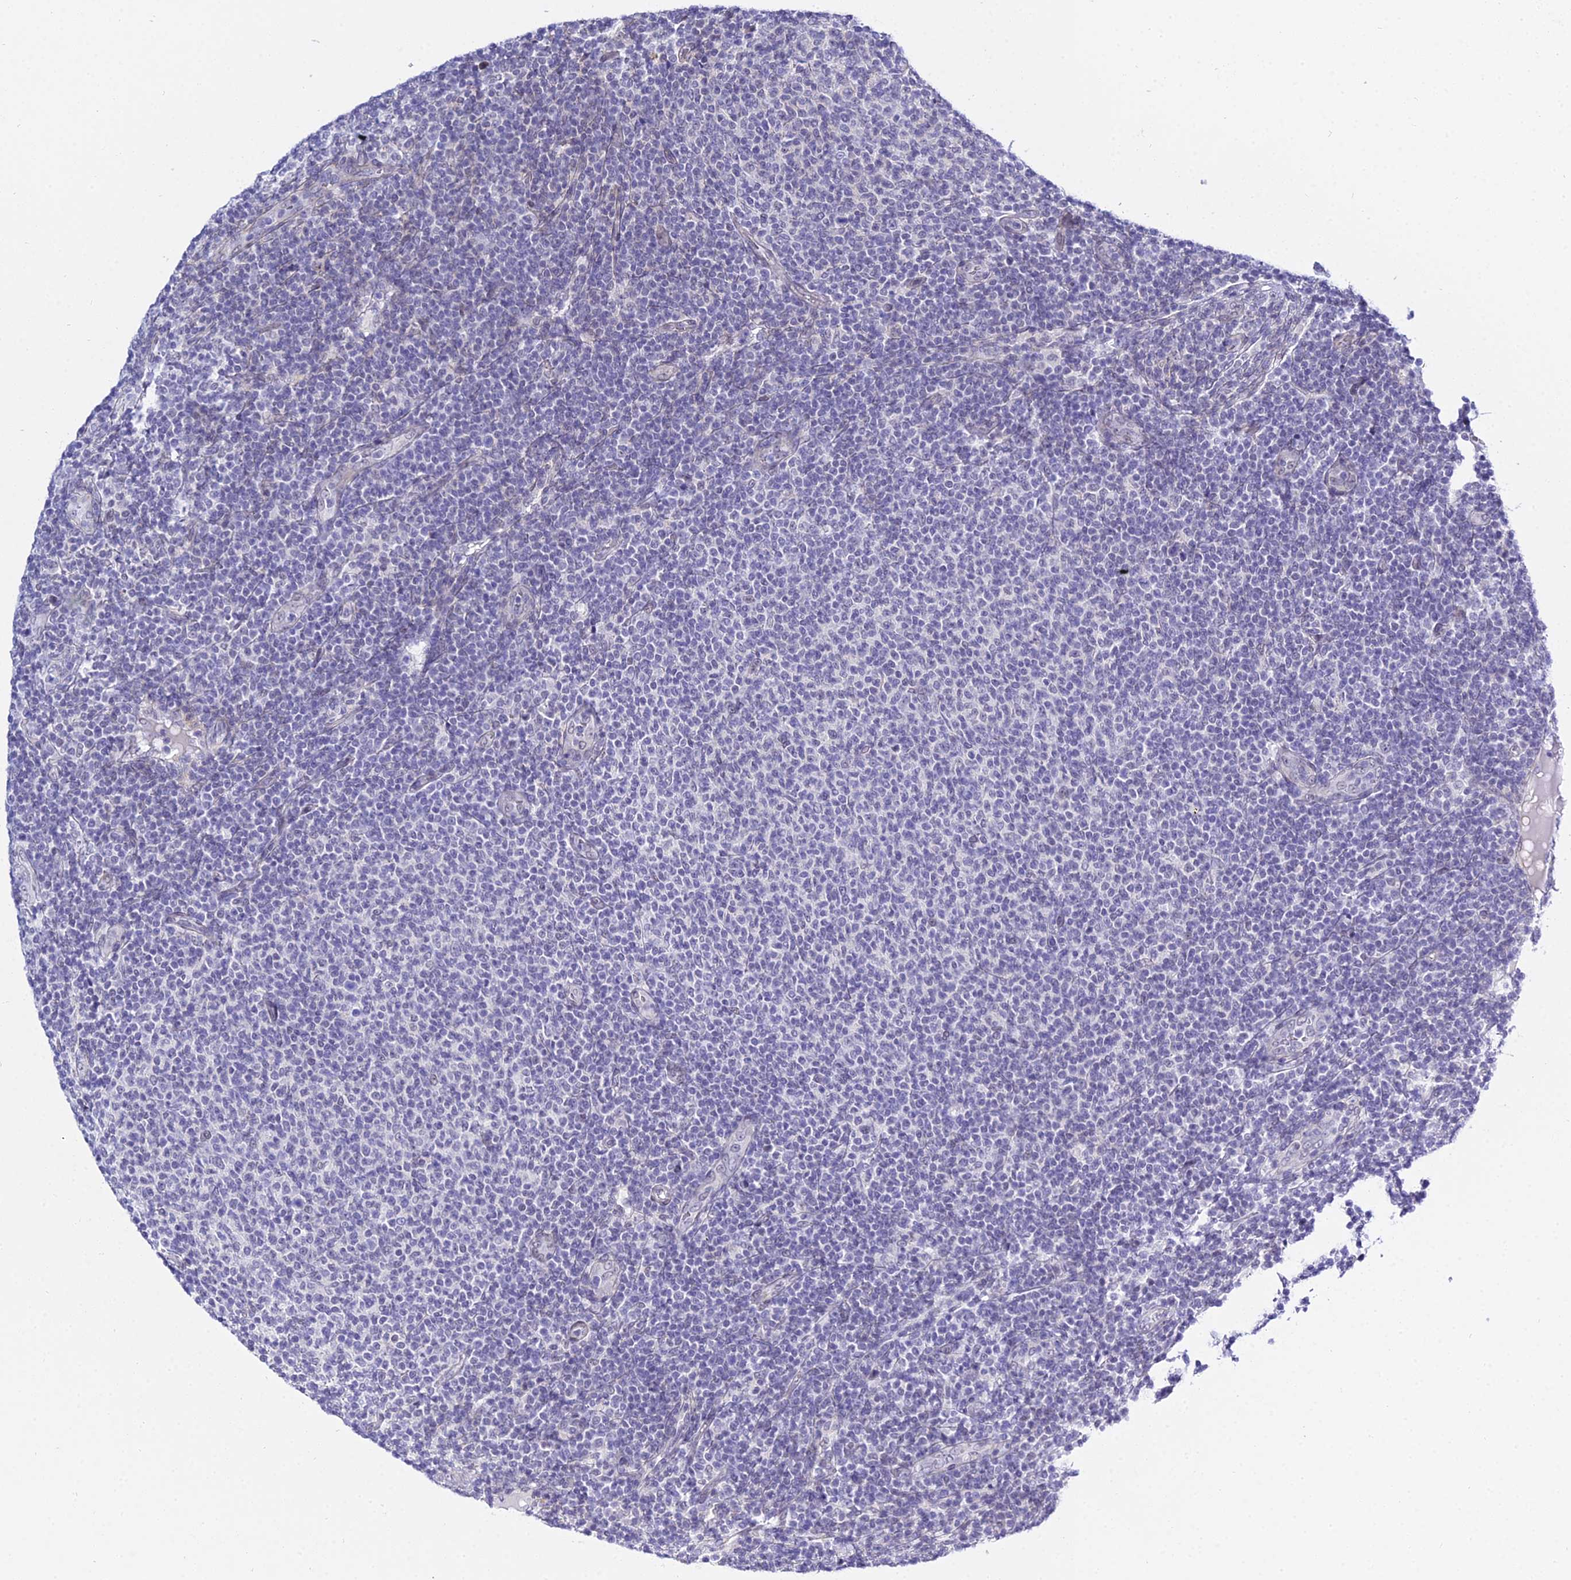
{"staining": {"intensity": "negative", "quantity": "none", "location": "none"}, "tissue": "lymphoma", "cell_type": "Tumor cells", "image_type": "cancer", "snomed": [{"axis": "morphology", "description": "Malignant lymphoma, non-Hodgkin's type, Low grade"}, {"axis": "topography", "description": "Lymph node"}], "caption": "Tumor cells are negative for protein expression in human lymphoma.", "gene": "ZNF628", "patient": {"sex": "male", "age": 66}}